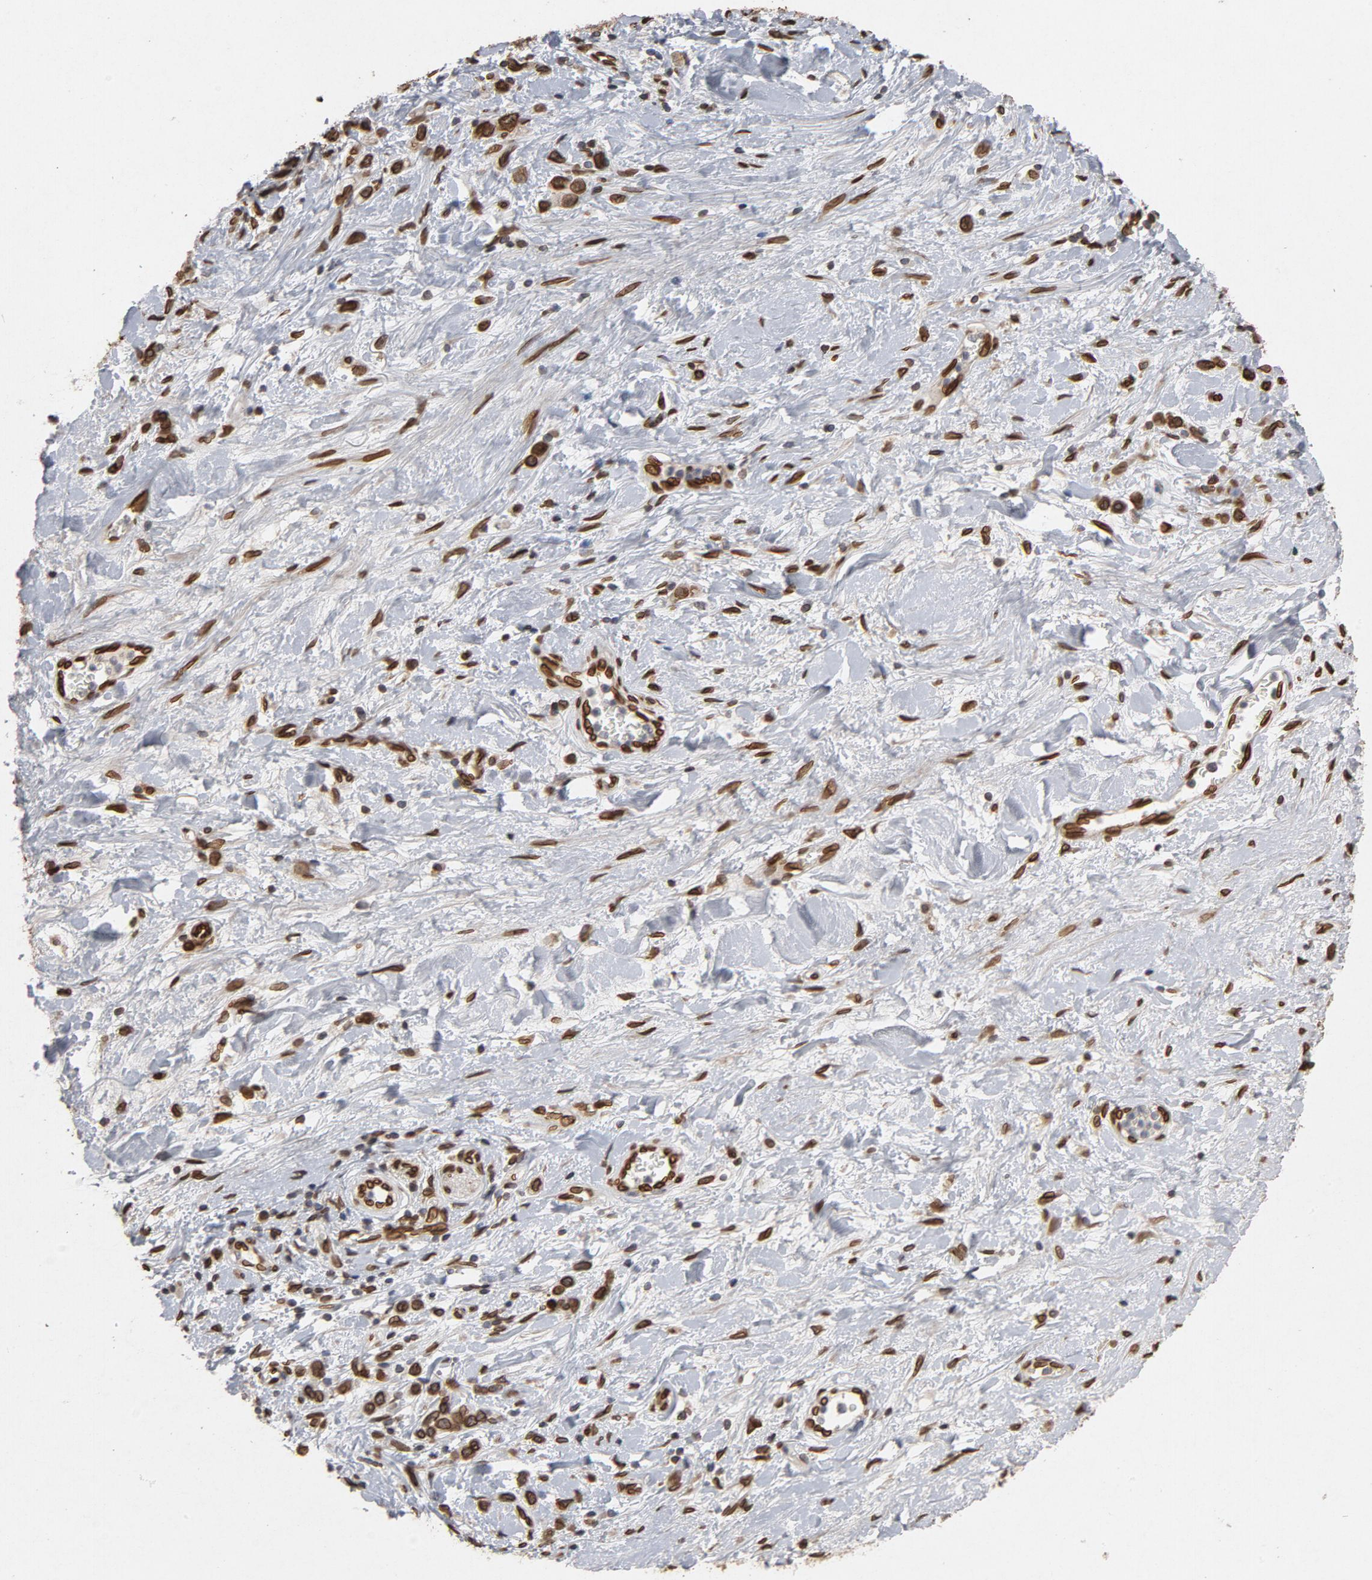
{"staining": {"intensity": "strong", "quantity": ">75%", "location": "cytoplasmic/membranous,nuclear"}, "tissue": "stomach cancer", "cell_type": "Tumor cells", "image_type": "cancer", "snomed": [{"axis": "morphology", "description": "Normal tissue, NOS"}, {"axis": "morphology", "description": "Adenocarcinoma, NOS"}, {"axis": "morphology", "description": "Adenocarcinoma, High grade"}, {"axis": "topography", "description": "Stomach, upper"}, {"axis": "topography", "description": "Stomach"}], "caption": "Stomach cancer stained for a protein (brown) demonstrates strong cytoplasmic/membranous and nuclear positive positivity in approximately >75% of tumor cells.", "gene": "LMNA", "patient": {"sex": "female", "age": 65}}